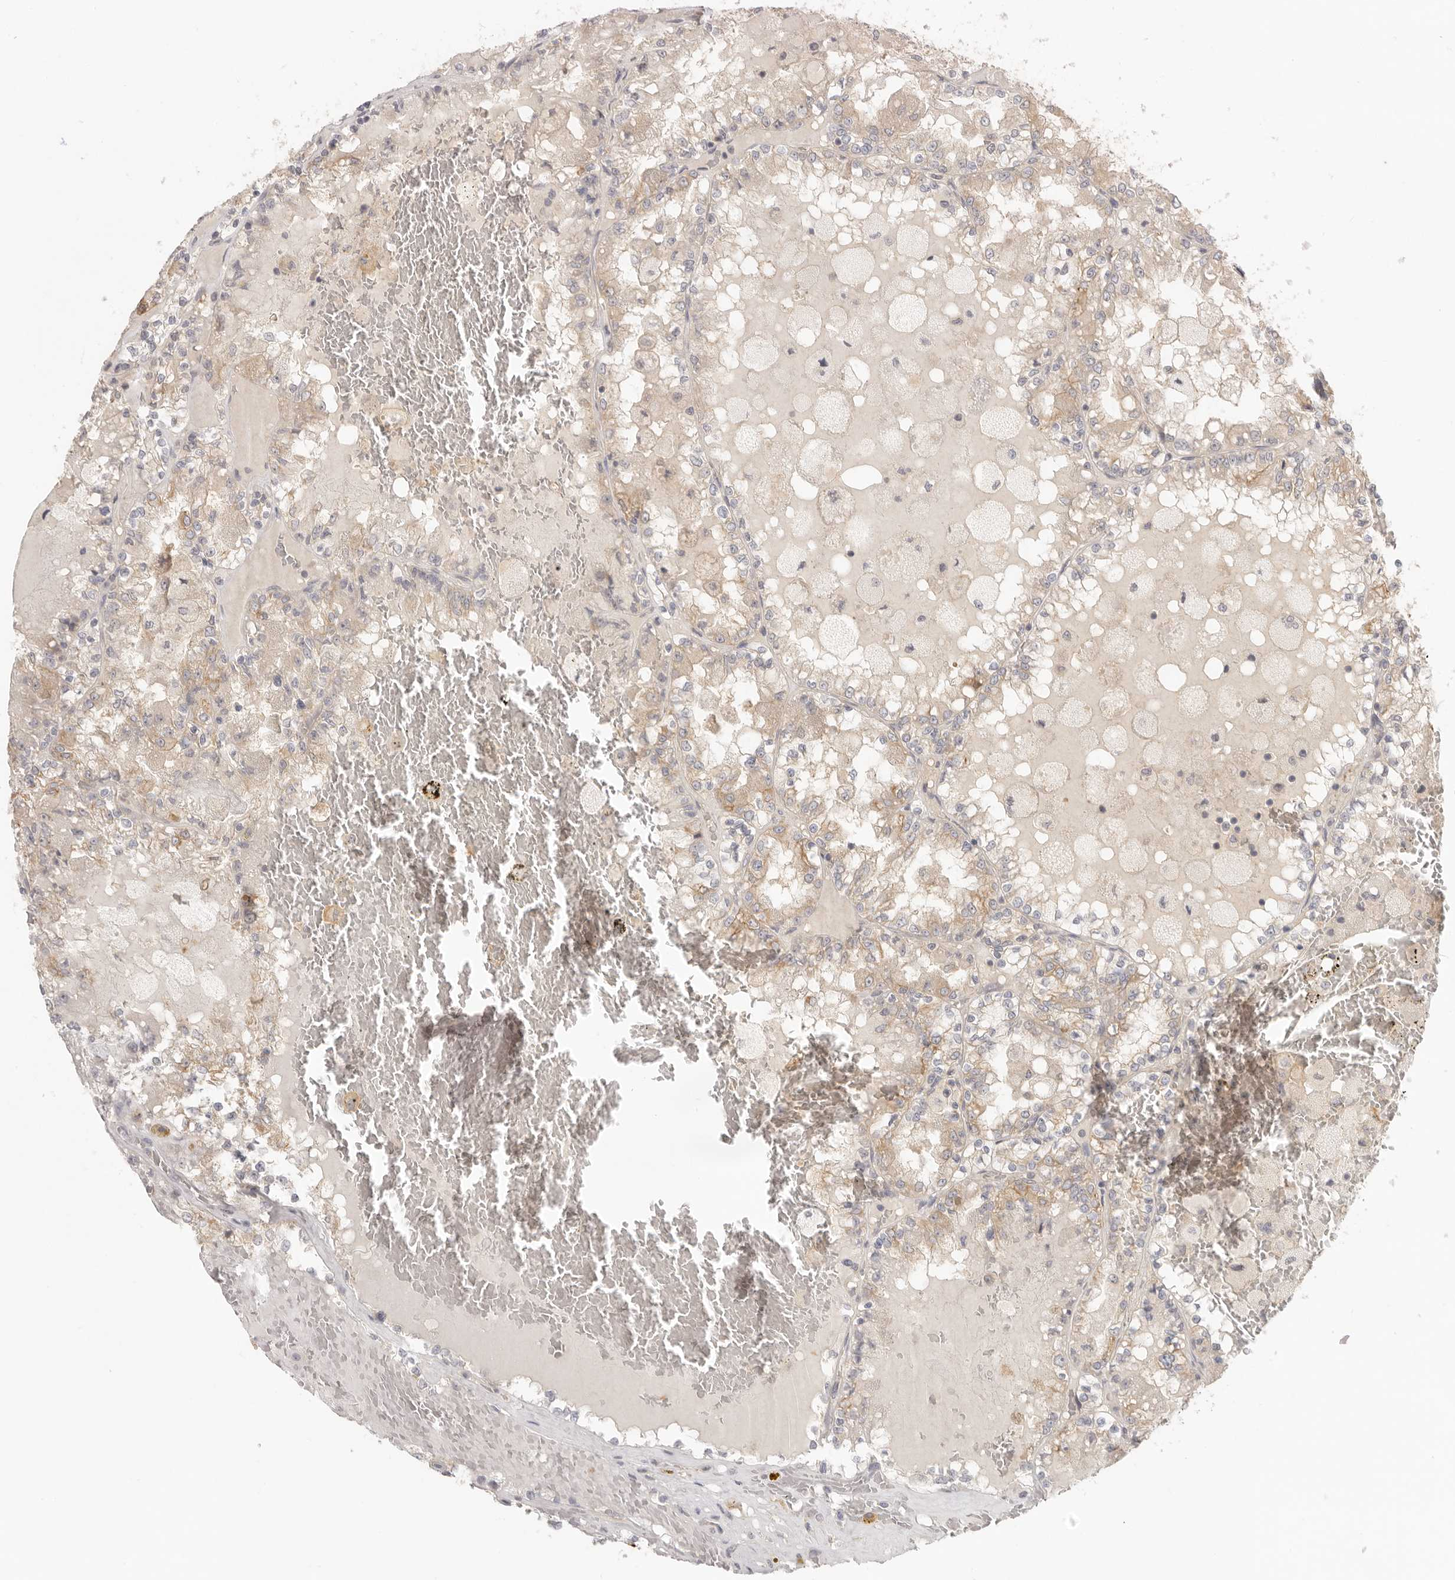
{"staining": {"intensity": "moderate", "quantity": "25%-75%", "location": "cytoplasmic/membranous"}, "tissue": "renal cancer", "cell_type": "Tumor cells", "image_type": "cancer", "snomed": [{"axis": "morphology", "description": "Adenocarcinoma, NOS"}, {"axis": "topography", "description": "Kidney"}], "caption": "A medium amount of moderate cytoplasmic/membranous expression is present in about 25%-75% of tumor cells in renal adenocarcinoma tissue.", "gene": "AHDC1", "patient": {"sex": "female", "age": 56}}